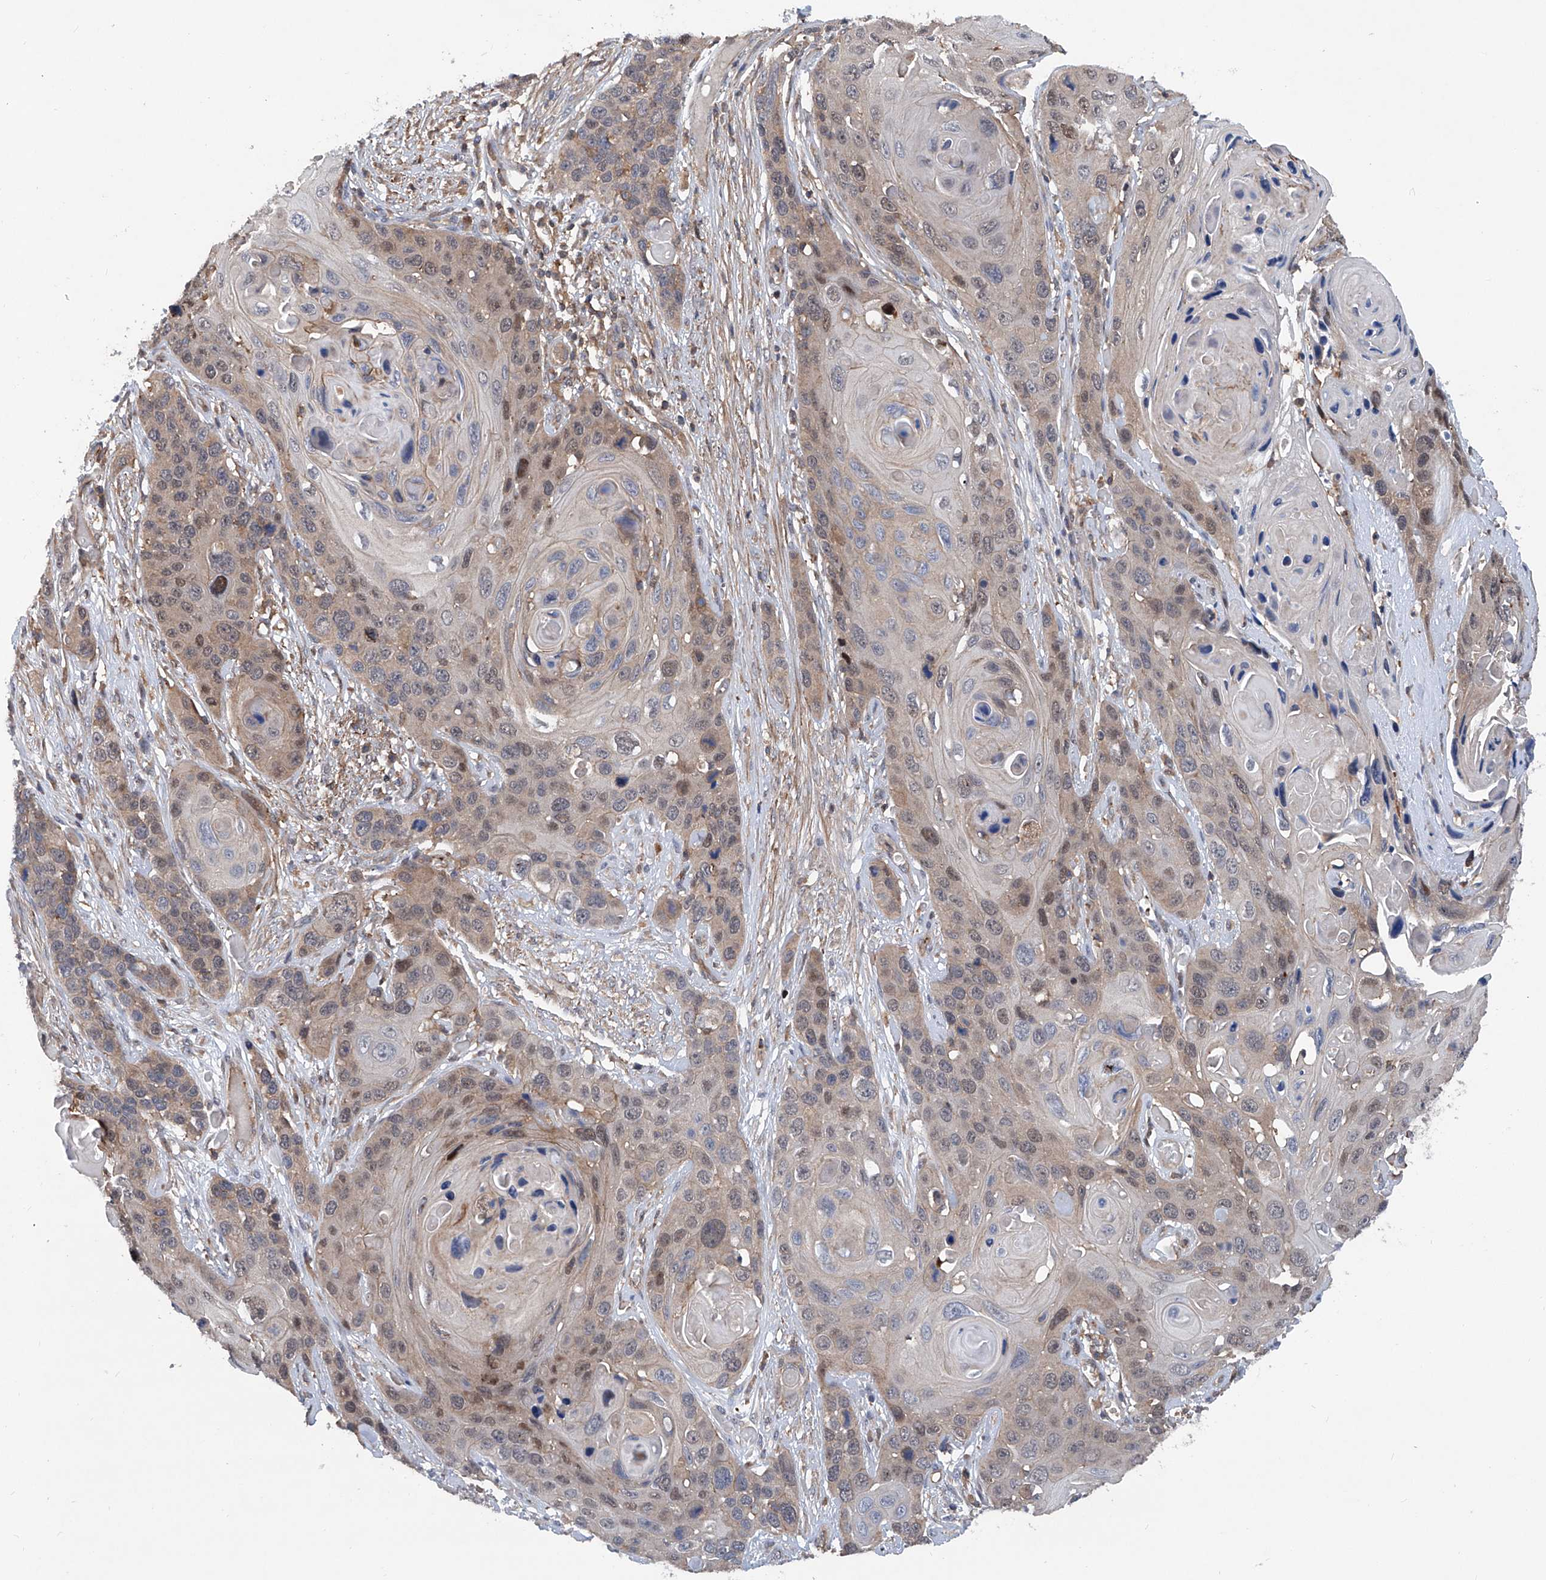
{"staining": {"intensity": "weak", "quantity": "25%-75%", "location": "cytoplasmic/membranous,nuclear"}, "tissue": "skin cancer", "cell_type": "Tumor cells", "image_type": "cancer", "snomed": [{"axis": "morphology", "description": "Squamous cell carcinoma, NOS"}, {"axis": "topography", "description": "Skin"}], "caption": "A histopathology image of human skin squamous cell carcinoma stained for a protein displays weak cytoplasmic/membranous and nuclear brown staining in tumor cells. The protein is shown in brown color, while the nuclei are stained blue.", "gene": "NT5C3A", "patient": {"sex": "male", "age": 55}}